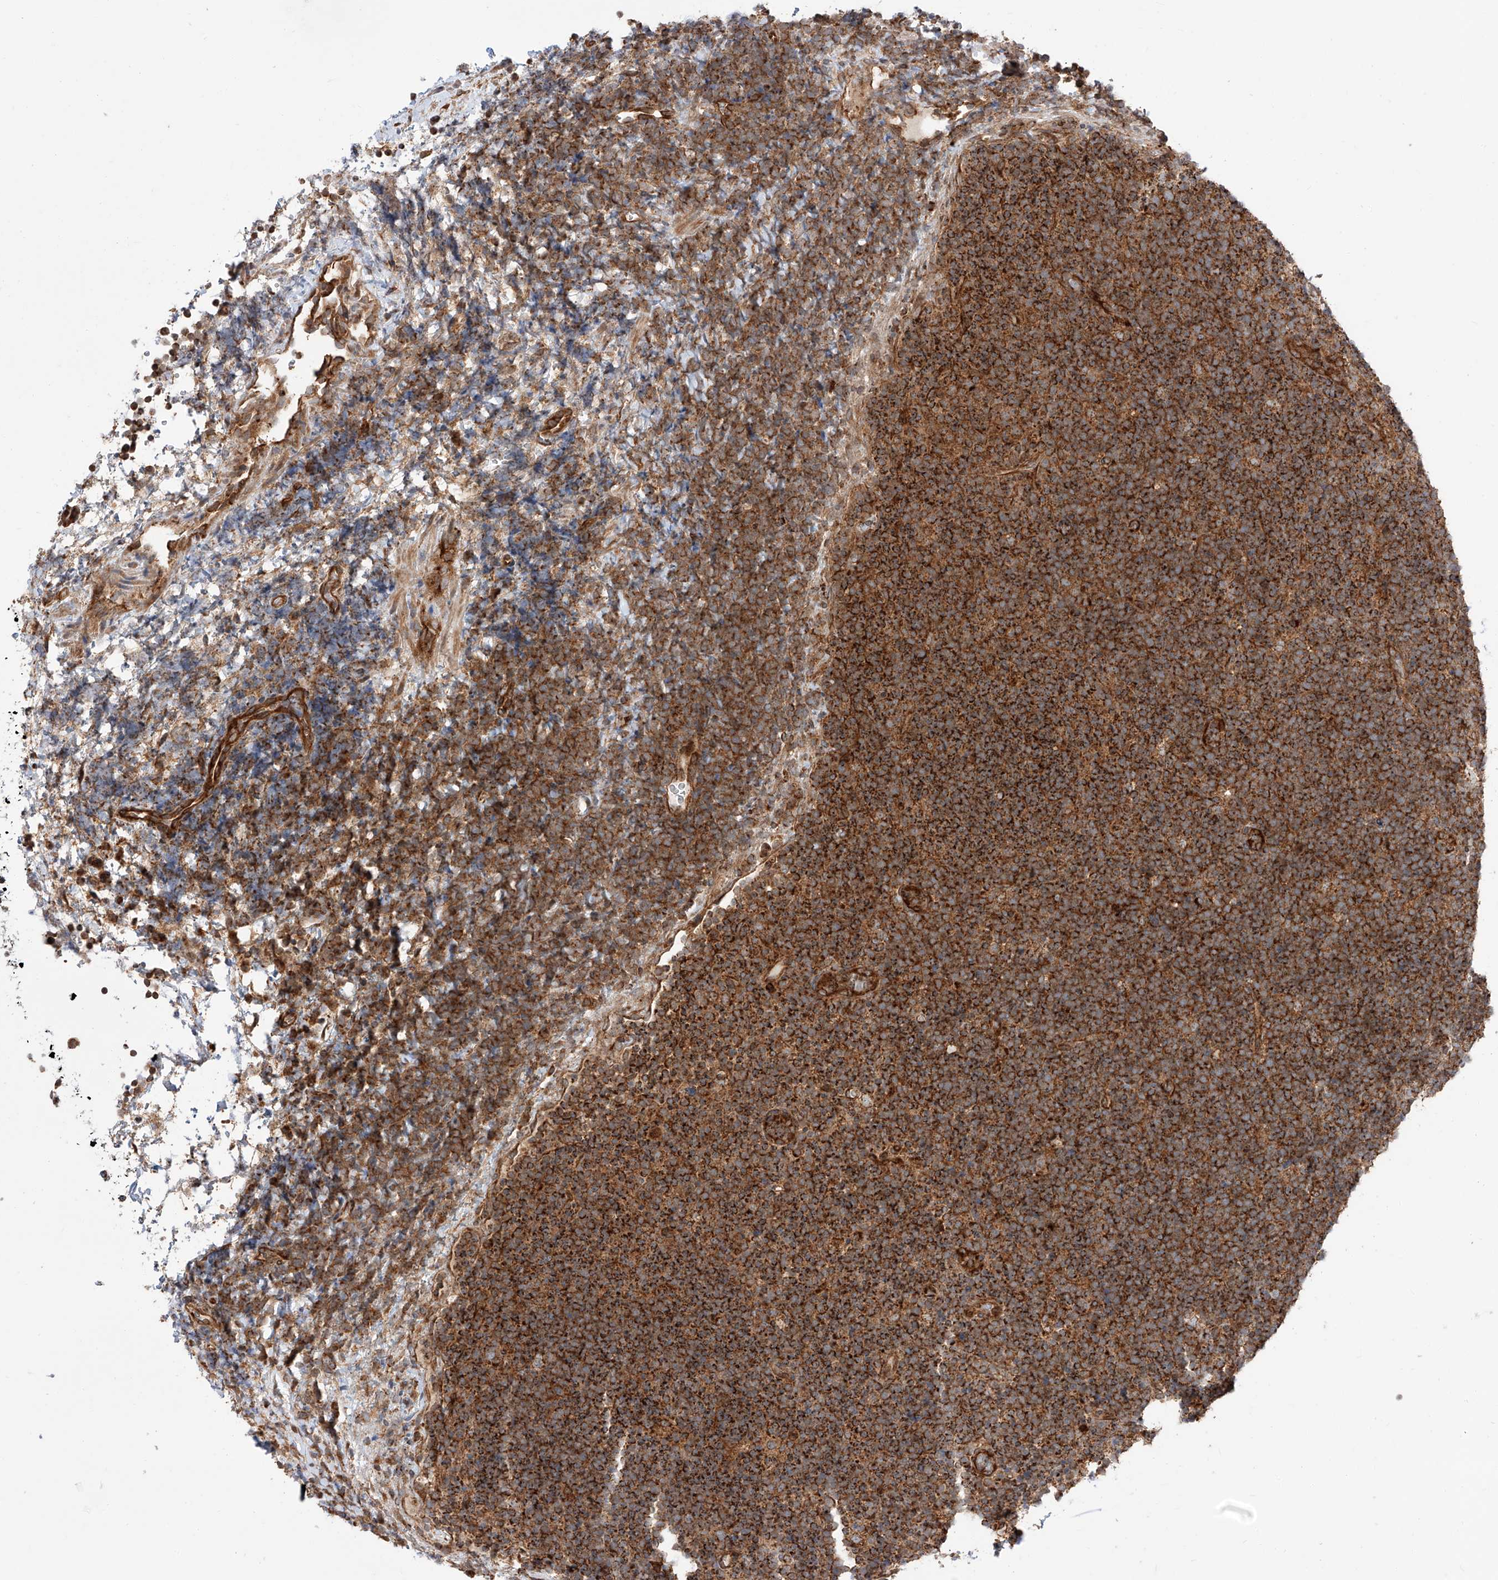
{"staining": {"intensity": "strong", "quantity": ">75%", "location": "cytoplasmic/membranous"}, "tissue": "lymphoma", "cell_type": "Tumor cells", "image_type": "cancer", "snomed": [{"axis": "morphology", "description": "Malignant lymphoma, non-Hodgkin's type, High grade"}, {"axis": "topography", "description": "Lymph node"}], "caption": "The photomicrograph demonstrates staining of lymphoma, revealing strong cytoplasmic/membranous protein staining (brown color) within tumor cells. Nuclei are stained in blue.", "gene": "ISCA2", "patient": {"sex": "male", "age": 13}}